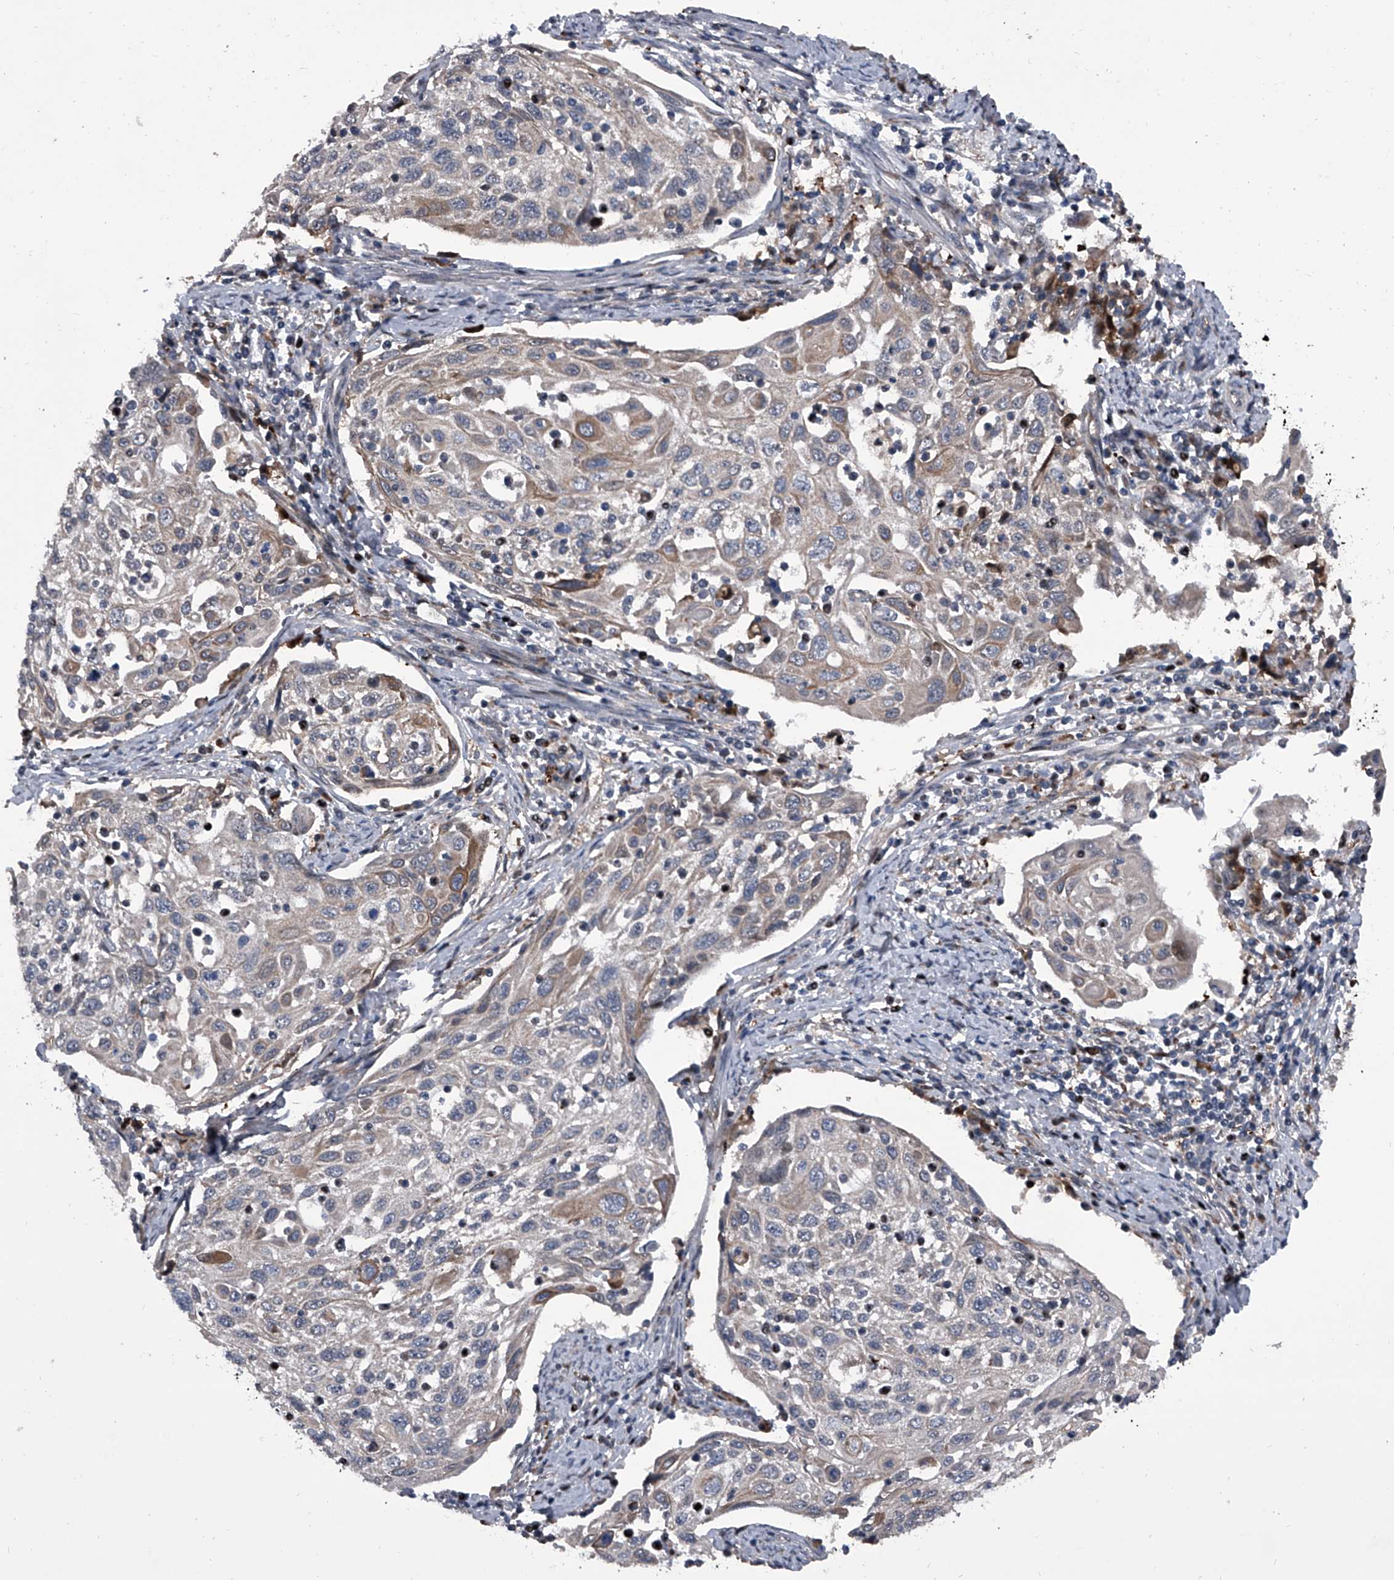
{"staining": {"intensity": "weak", "quantity": "25%-75%", "location": "cytoplasmic/membranous"}, "tissue": "cervical cancer", "cell_type": "Tumor cells", "image_type": "cancer", "snomed": [{"axis": "morphology", "description": "Squamous cell carcinoma, NOS"}, {"axis": "topography", "description": "Cervix"}], "caption": "Protein analysis of cervical cancer tissue displays weak cytoplasmic/membranous staining in about 25%-75% of tumor cells. The staining is performed using DAB brown chromogen to label protein expression. The nuclei are counter-stained blue using hematoxylin.", "gene": "ELK4", "patient": {"sex": "female", "age": 70}}